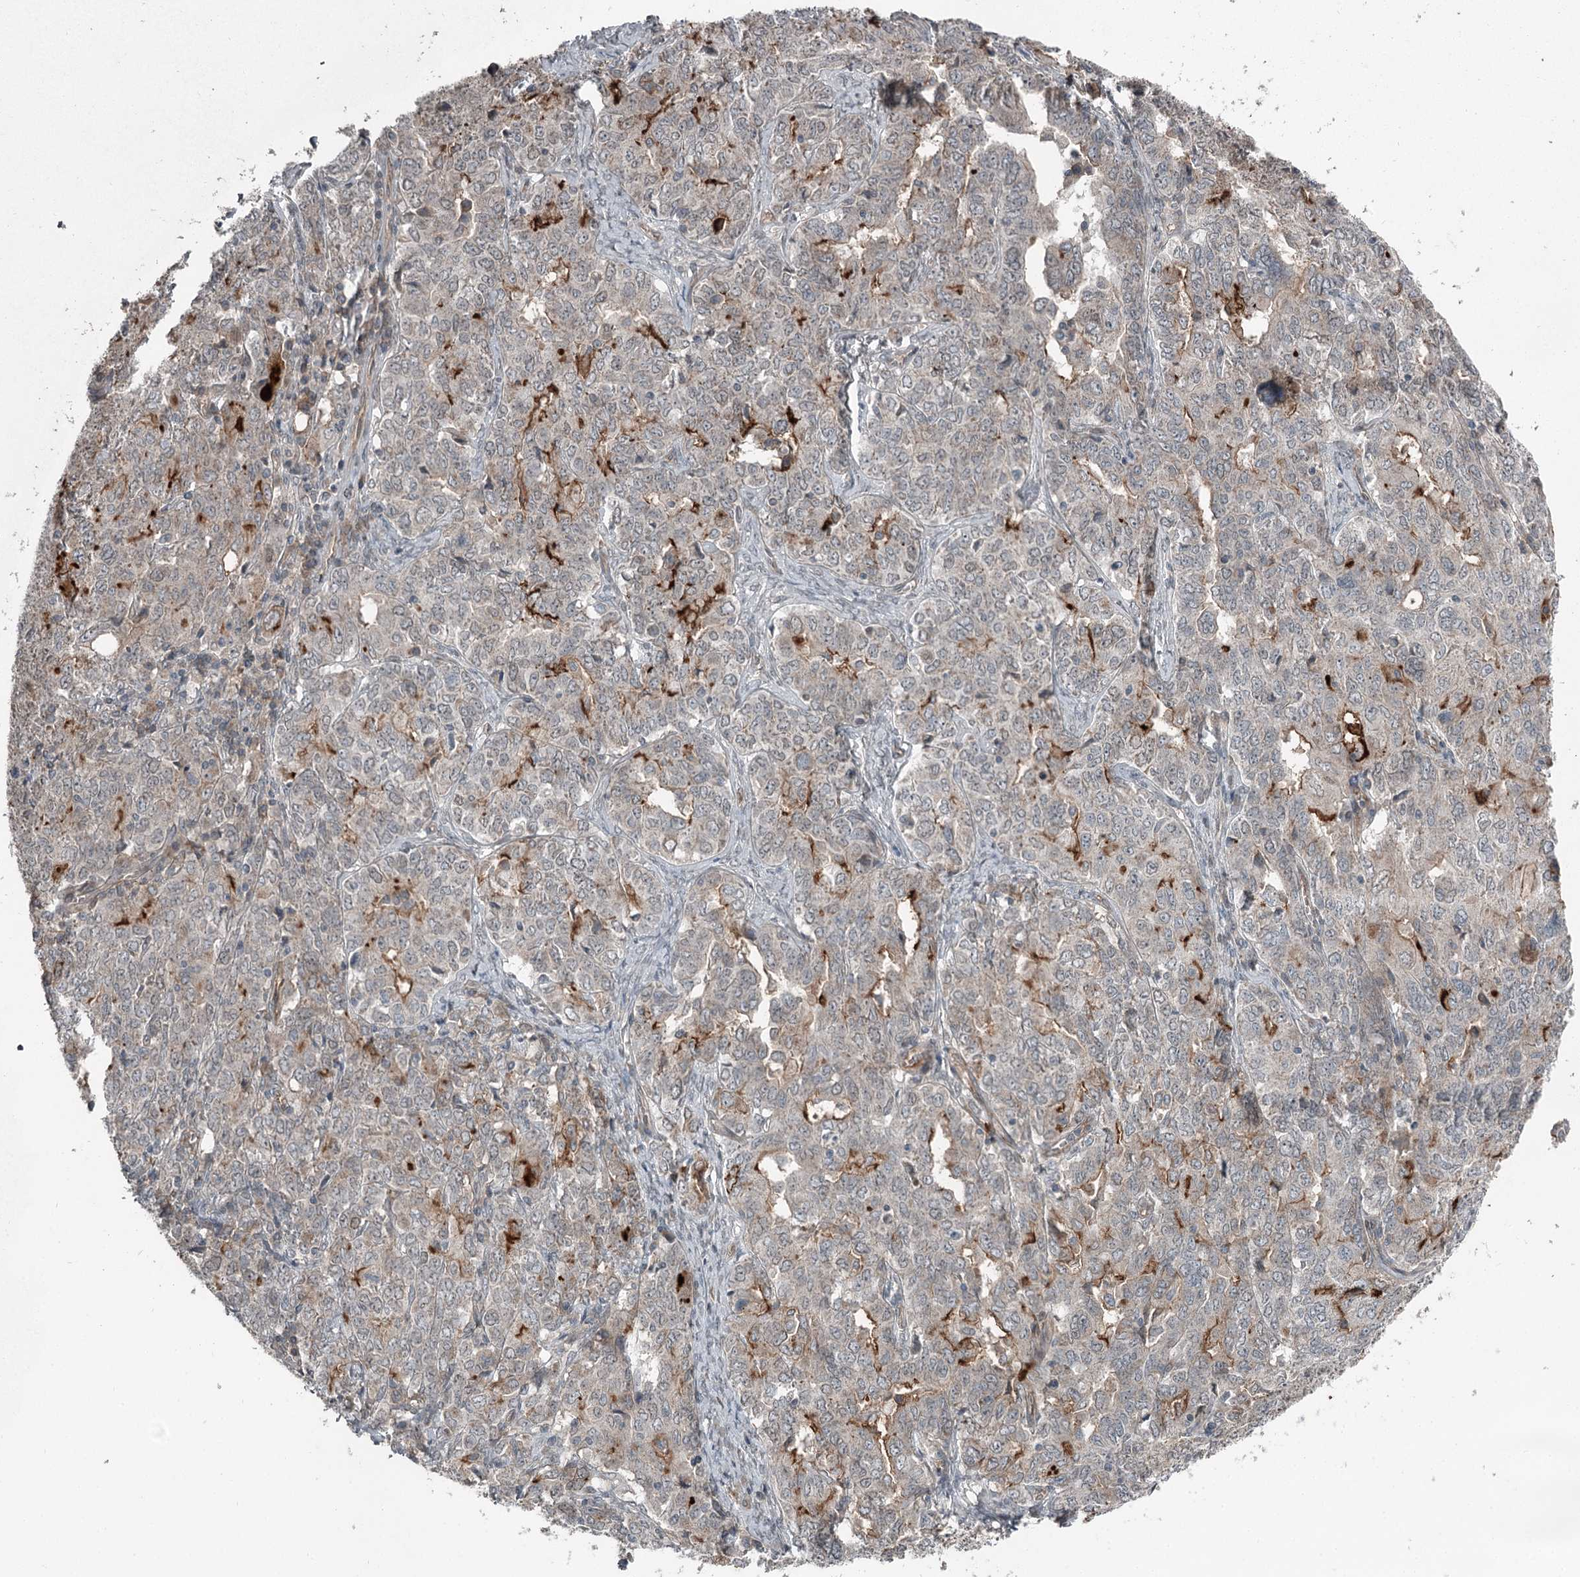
{"staining": {"intensity": "moderate", "quantity": "<25%", "location": "cytoplasmic/membranous"}, "tissue": "ovarian cancer", "cell_type": "Tumor cells", "image_type": "cancer", "snomed": [{"axis": "morphology", "description": "Carcinoma, endometroid"}, {"axis": "topography", "description": "Ovary"}], "caption": "Moderate cytoplasmic/membranous positivity is appreciated in approximately <25% of tumor cells in ovarian cancer (endometroid carcinoma).", "gene": "SLC39A8", "patient": {"sex": "female", "age": 62}}